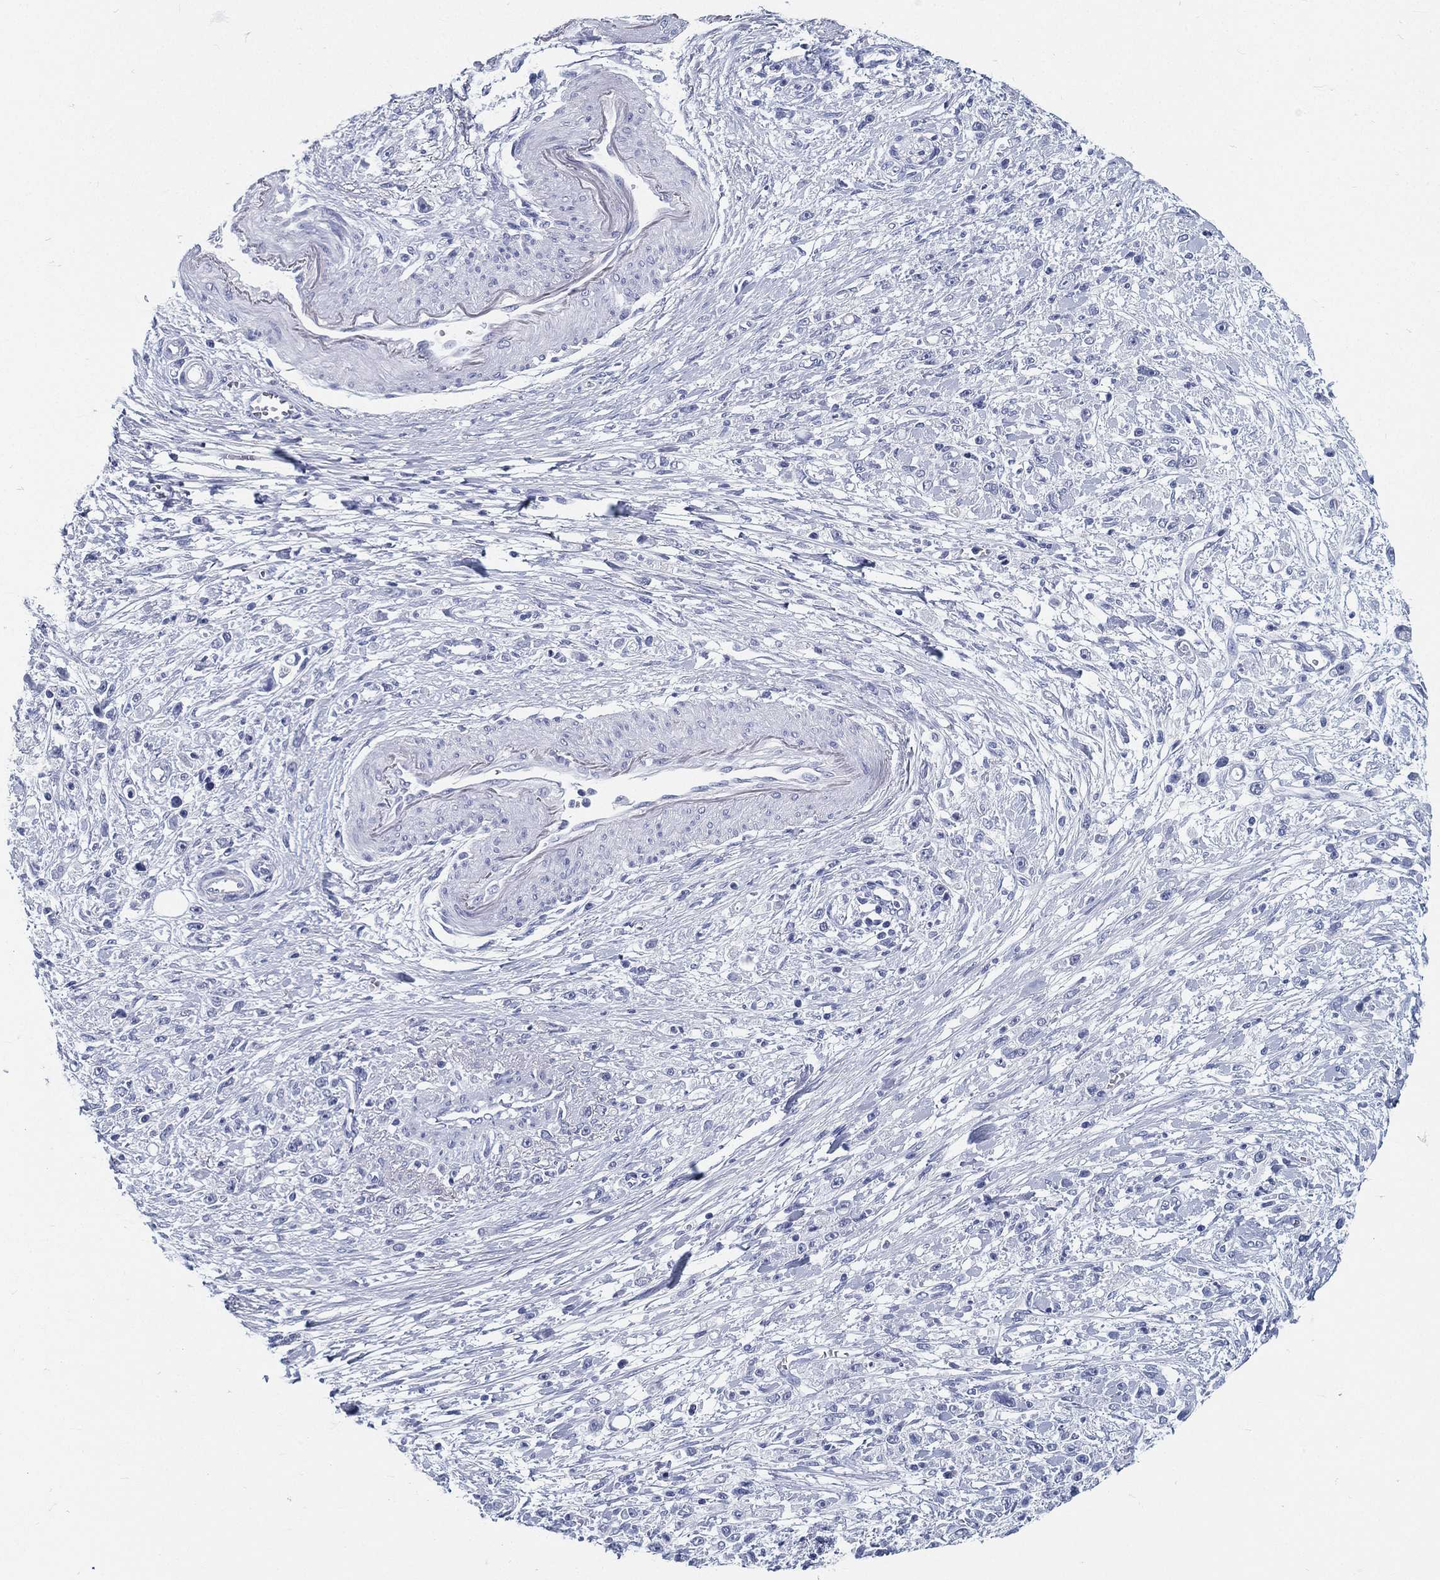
{"staining": {"intensity": "negative", "quantity": "none", "location": "none"}, "tissue": "stomach cancer", "cell_type": "Tumor cells", "image_type": "cancer", "snomed": [{"axis": "morphology", "description": "Adenocarcinoma, NOS"}, {"axis": "topography", "description": "Stomach"}], "caption": "DAB immunohistochemical staining of human adenocarcinoma (stomach) displays no significant staining in tumor cells.", "gene": "ATP1B2", "patient": {"sex": "female", "age": 59}}